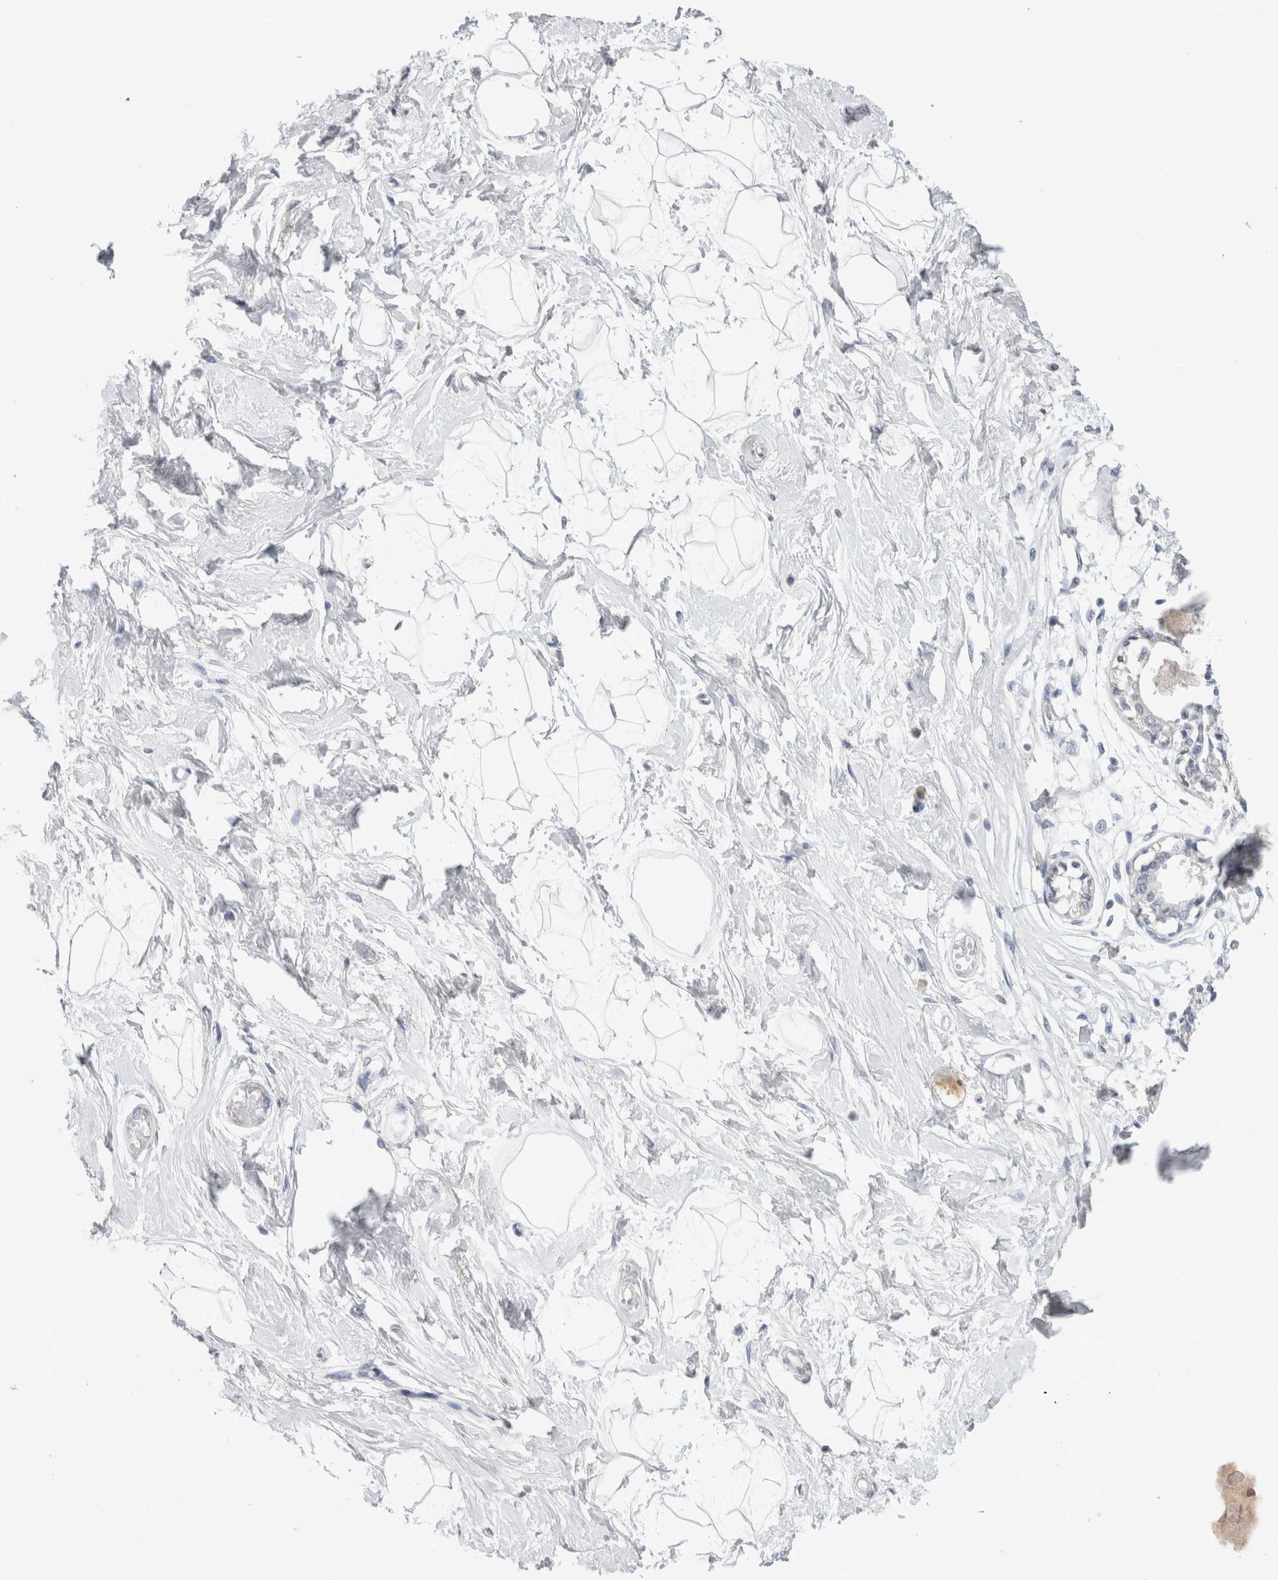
{"staining": {"intensity": "negative", "quantity": "none", "location": "none"}, "tissue": "breast", "cell_type": "Adipocytes", "image_type": "normal", "snomed": [{"axis": "morphology", "description": "Normal tissue, NOS"}, {"axis": "topography", "description": "Breast"}], "caption": "DAB (3,3'-diaminobenzidine) immunohistochemical staining of benign human breast shows no significant positivity in adipocytes. (DAB (3,3'-diaminobenzidine) immunohistochemistry visualized using brightfield microscopy, high magnification).", "gene": "CADM3", "patient": {"sex": "female", "age": 45}}